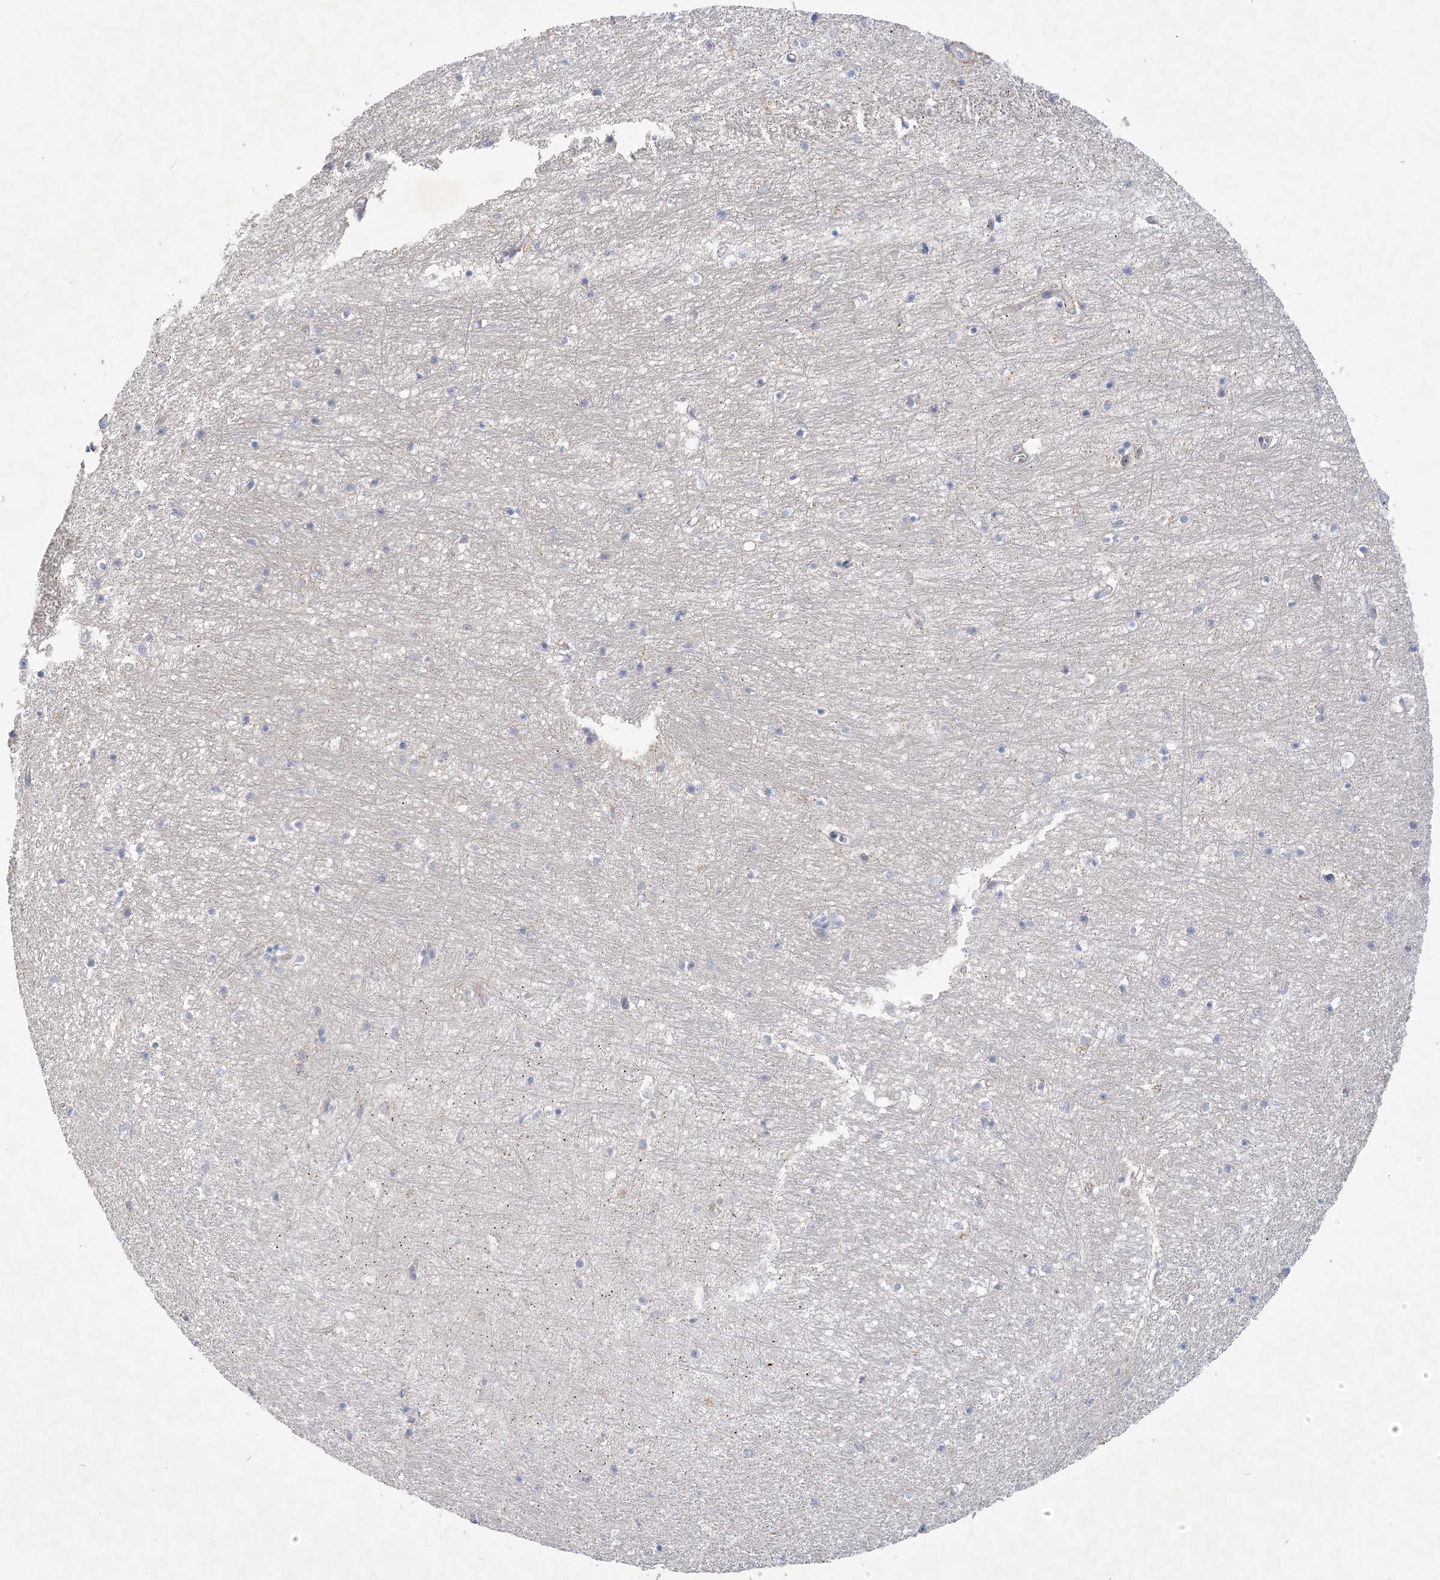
{"staining": {"intensity": "negative", "quantity": "none", "location": "none"}, "tissue": "hippocampus", "cell_type": "Glial cells", "image_type": "normal", "snomed": [{"axis": "morphology", "description": "Normal tissue, NOS"}, {"axis": "topography", "description": "Hippocampus"}], "caption": "This is an immunohistochemistry image of unremarkable hippocampus. There is no expression in glial cells.", "gene": "ANKRD35", "patient": {"sex": "female", "age": 64}}